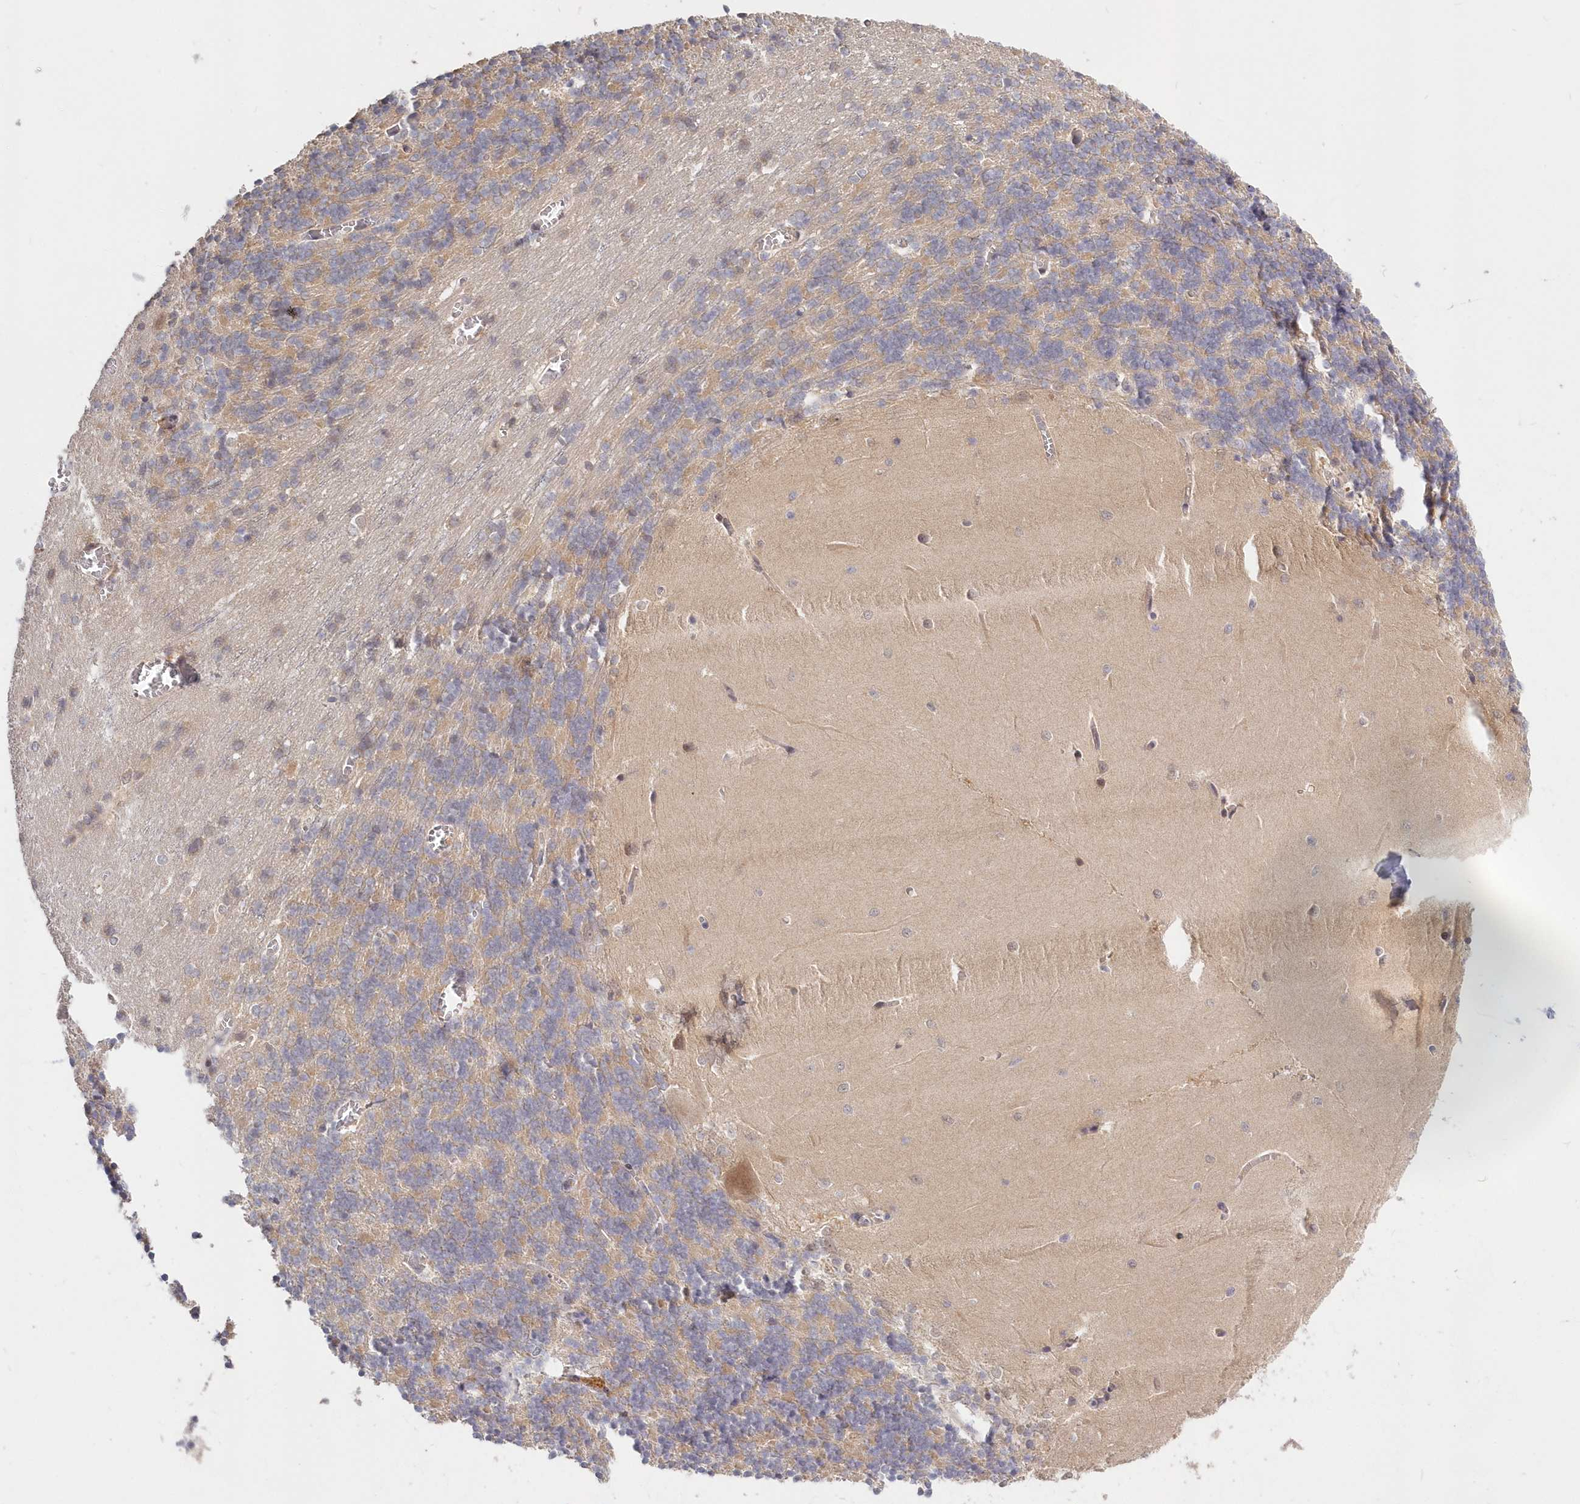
{"staining": {"intensity": "weak", "quantity": "25%-75%", "location": "cytoplasmic/membranous"}, "tissue": "cerebellum", "cell_type": "Cells in granular layer", "image_type": "normal", "snomed": [{"axis": "morphology", "description": "Normal tissue, NOS"}, {"axis": "topography", "description": "Cerebellum"}], "caption": "Approximately 25%-75% of cells in granular layer in normal human cerebellum reveal weak cytoplasmic/membranous protein expression as visualized by brown immunohistochemical staining.", "gene": "KATNA1", "patient": {"sex": "male", "age": 37}}